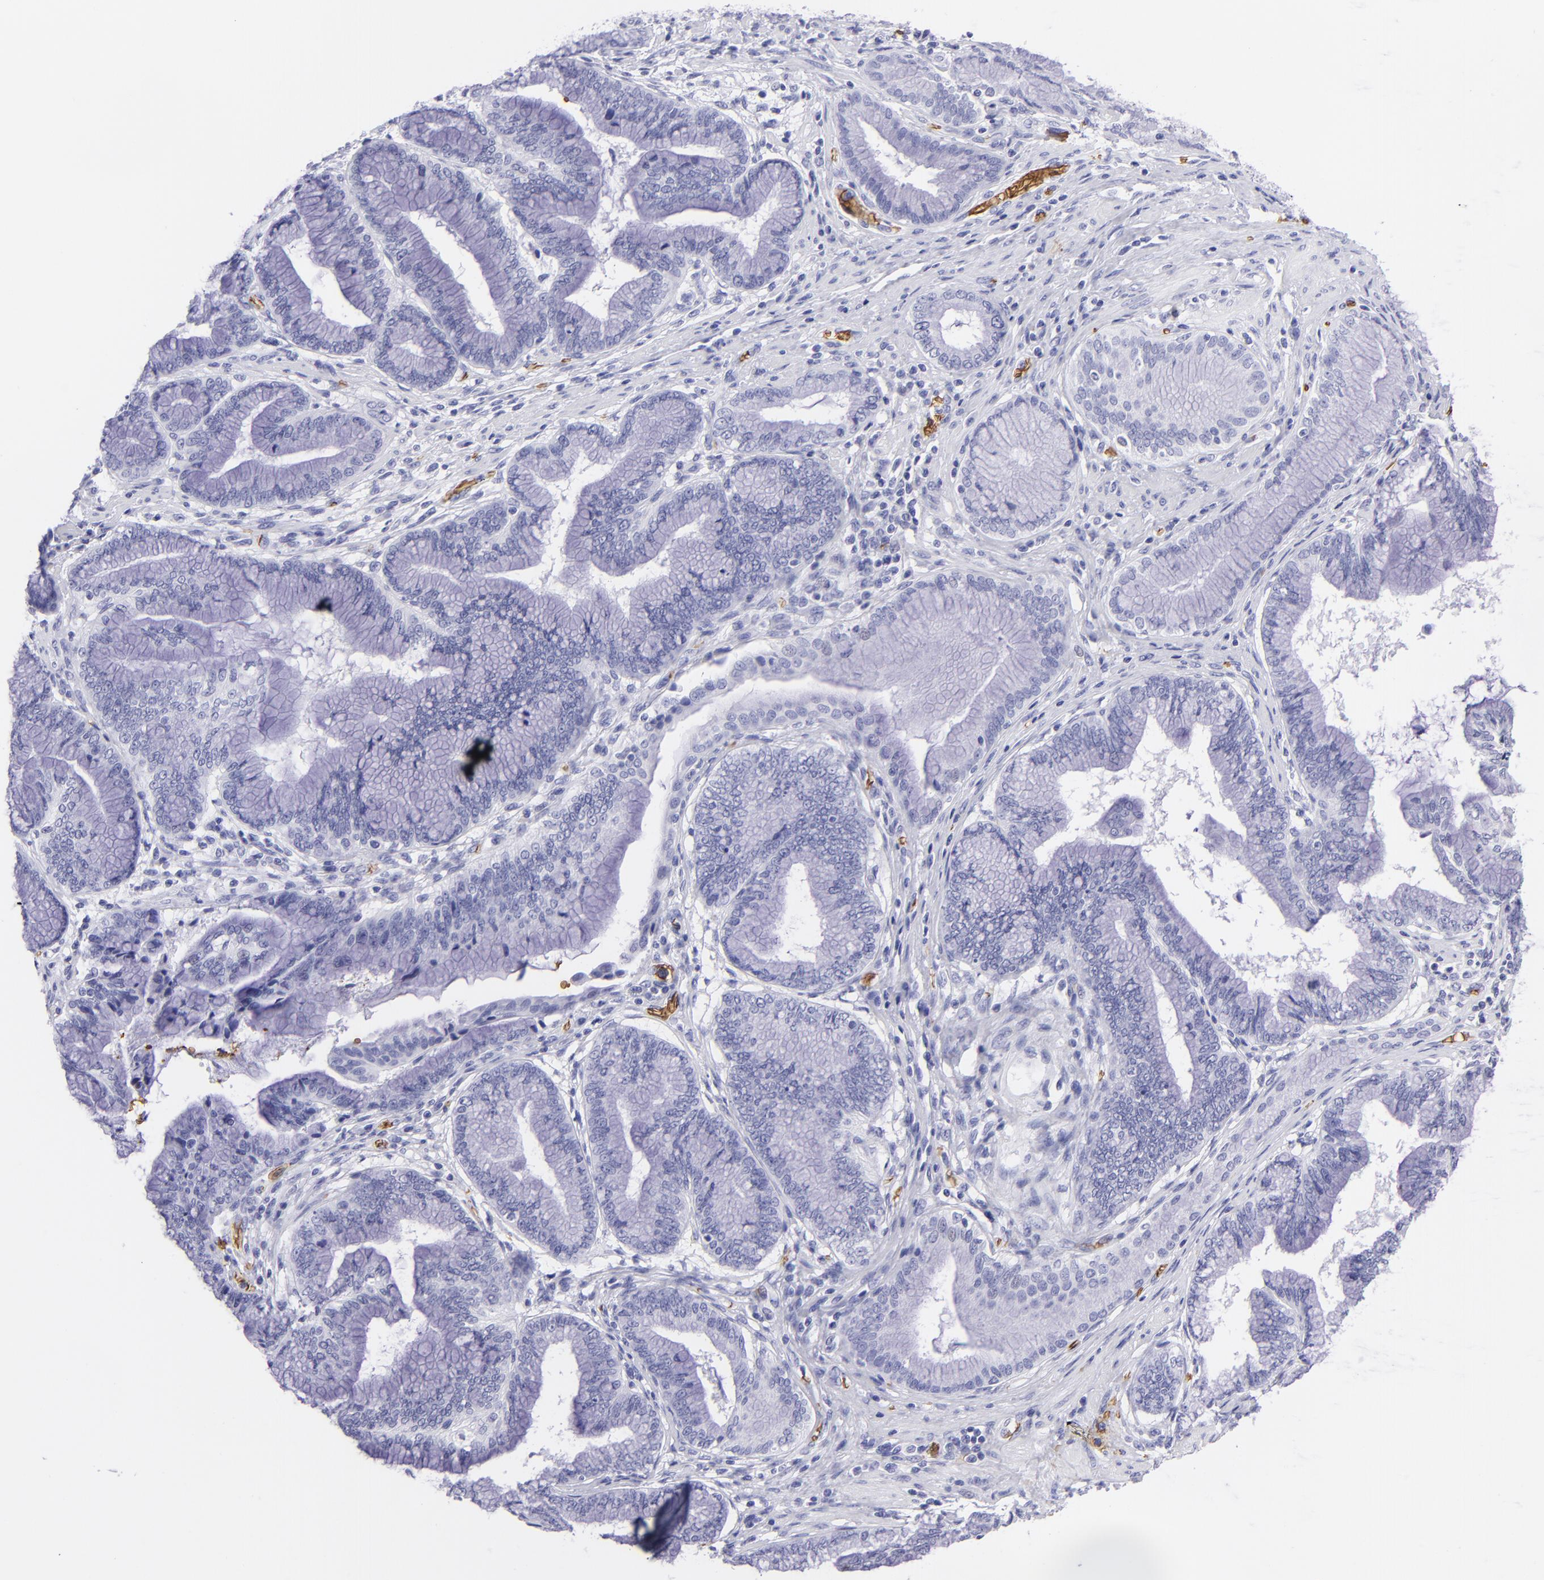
{"staining": {"intensity": "negative", "quantity": "none", "location": "none"}, "tissue": "pancreatic cancer", "cell_type": "Tumor cells", "image_type": "cancer", "snomed": [{"axis": "morphology", "description": "Adenocarcinoma, NOS"}, {"axis": "topography", "description": "Pancreas"}], "caption": "A histopathology image of adenocarcinoma (pancreatic) stained for a protein displays no brown staining in tumor cells. Nuclei are stained in blue.", "gene": "GYPA", "patient": {"sex": "female", "age": 64}}